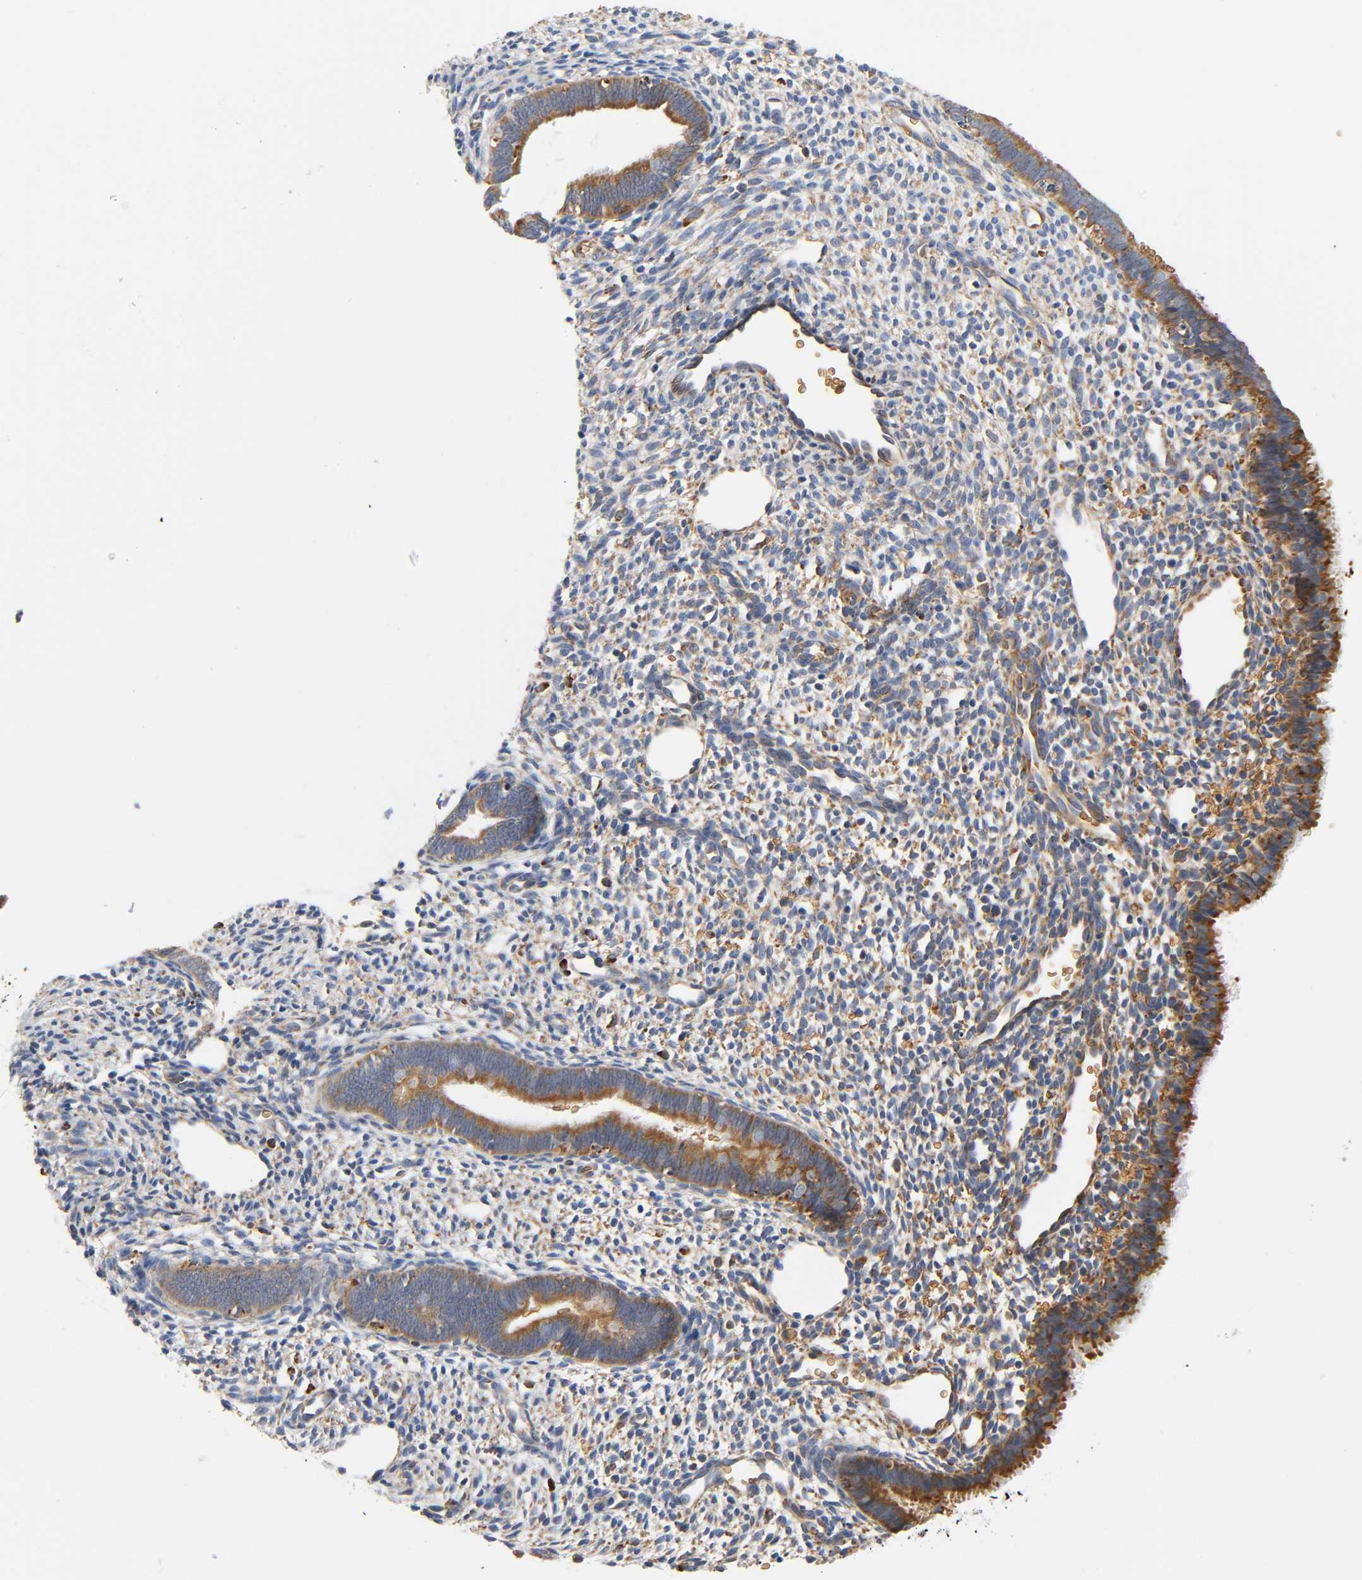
{"staining": {"intensity": "moderate", "quantity": "25%-75%", "location": "cytoplasmic/membranous"}, "tissue": "endometrium", "cell_type": "Cells in endometrial stroma", "image_type": "normal", "snomed": [{"axis": "morphology", "description": "Normal tissue, NOS"}, {"axis": "topography", "description": "Endometrium"}], "caption": "A high-resolution histopathology image shows immunohistochemistry (IHC) staining of benign endometrium, which shows moderate cytoplasmic/membranous expression in approximately 25%-75% of cells in endometrial stroma. Nuclei are stained in blue.", "gene": "UCKL1", "patient": {"sex": "female", "age": 27}}